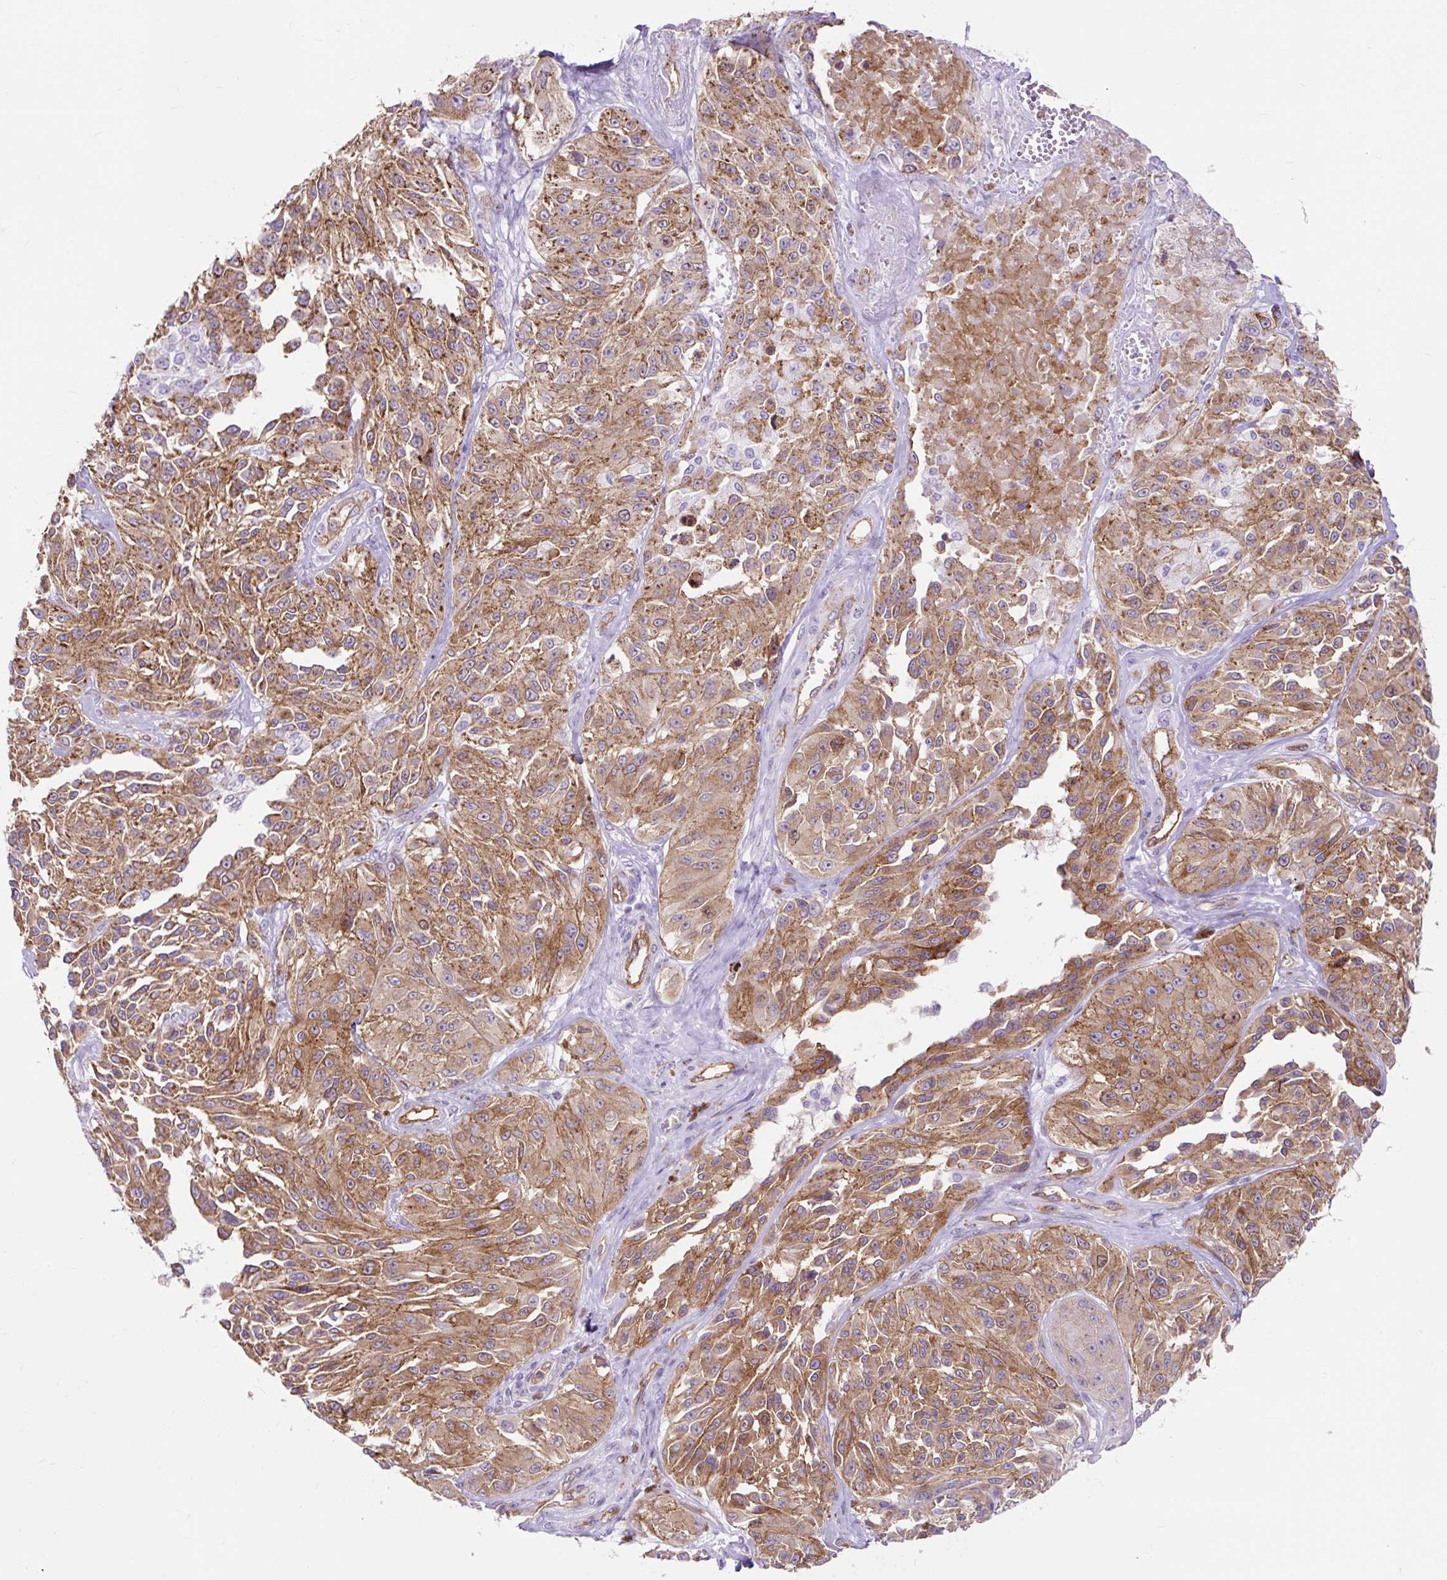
{"staining": {"intensity": "moderate", "quantity": ">75%", "location": "cytoplasmic/membranous"}, "tissue": "melanoma", "cell_type": "Tumor cells", "image_type": "cancer", "snomed": [{"axis": "morphology", "description": "Malignant melanoma, NOS"}, {"axis": "topography", "description": "Skin"}], "caption": "Moderate cytoplasmic/membranous staining for a protein is present in approximately >75% of tumor cells of malignant melanoma using IHC.", "gene": "HIP1R", "patient": {"sex": "male", "age": 94}}